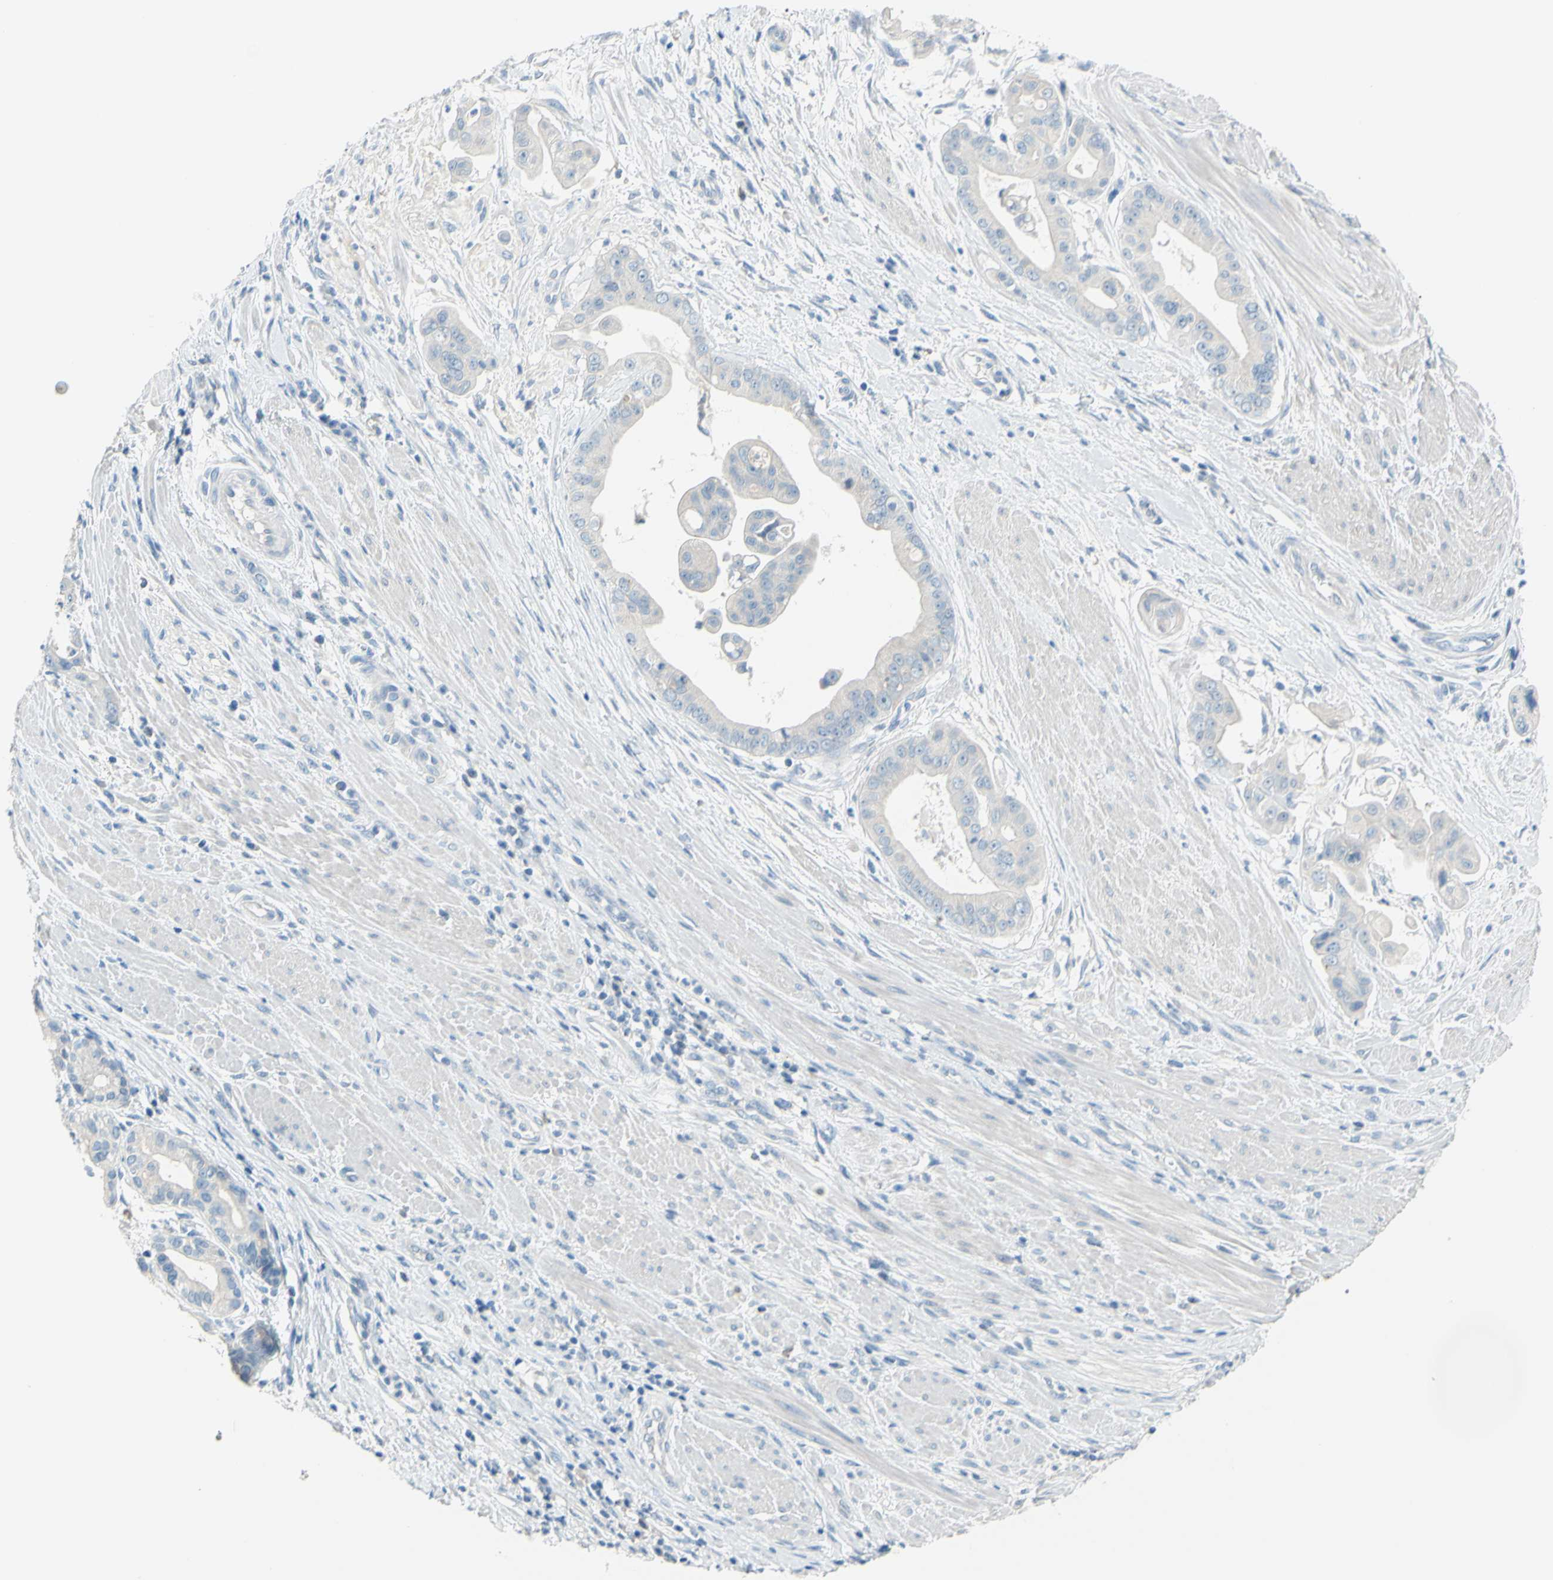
{"staining": {"intensity": "negative", "quantity": "none", "location": "none"}, "tissue": "pancreatic cancer", "cell_type": "Tumor cells", "image_type": "cancer", "snomed": [{"axis": "morphology", "description": "Adenocarcinoma, NOS"}, {"axis": "topography", "description": "Pancreas"}], "caption": "Protein analysis of pancreatic adenocarcinoma demonstrates no significant expression in tumor cells.", "gene": "SLC1A2", "patient": {"sex": "female", "age": 75}}